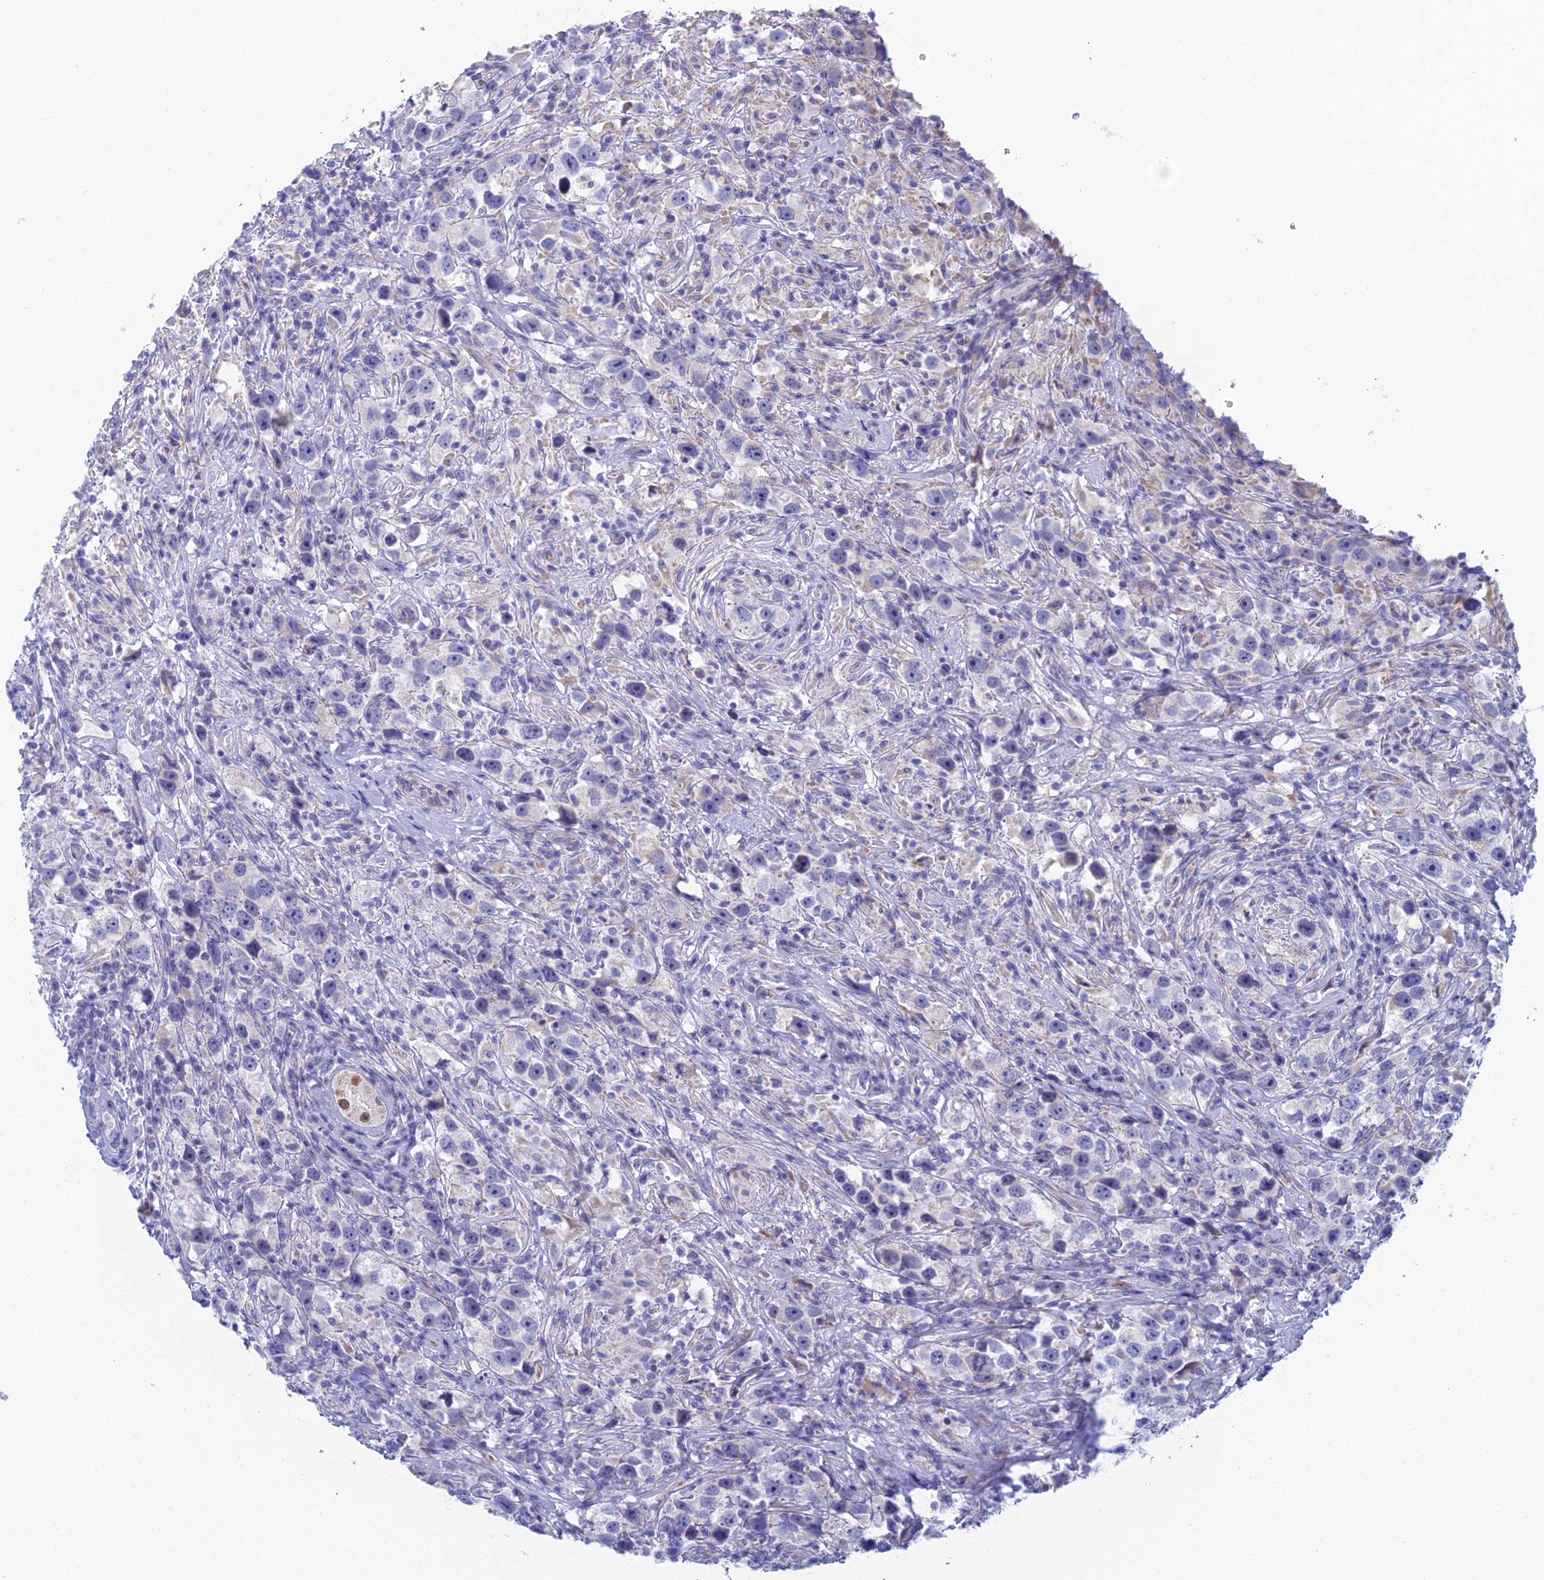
{"staining": {"intensity": "negative", "quantity": "none", "location": "none"}, "tissue": "testis cancer", "cell_type": "Tumor cells", "image_type": "cancer", "snomed": [{"axis": "morphology", "description": "Seminoma, NOS"}, {"axis": "topography", "description": "Testis"}], "caption": "Tumor cells show no significant protein positivity in testis cancer (seminoma).", "gene": "CFAP210", "patient": {"sex": "male", "age": 49}}